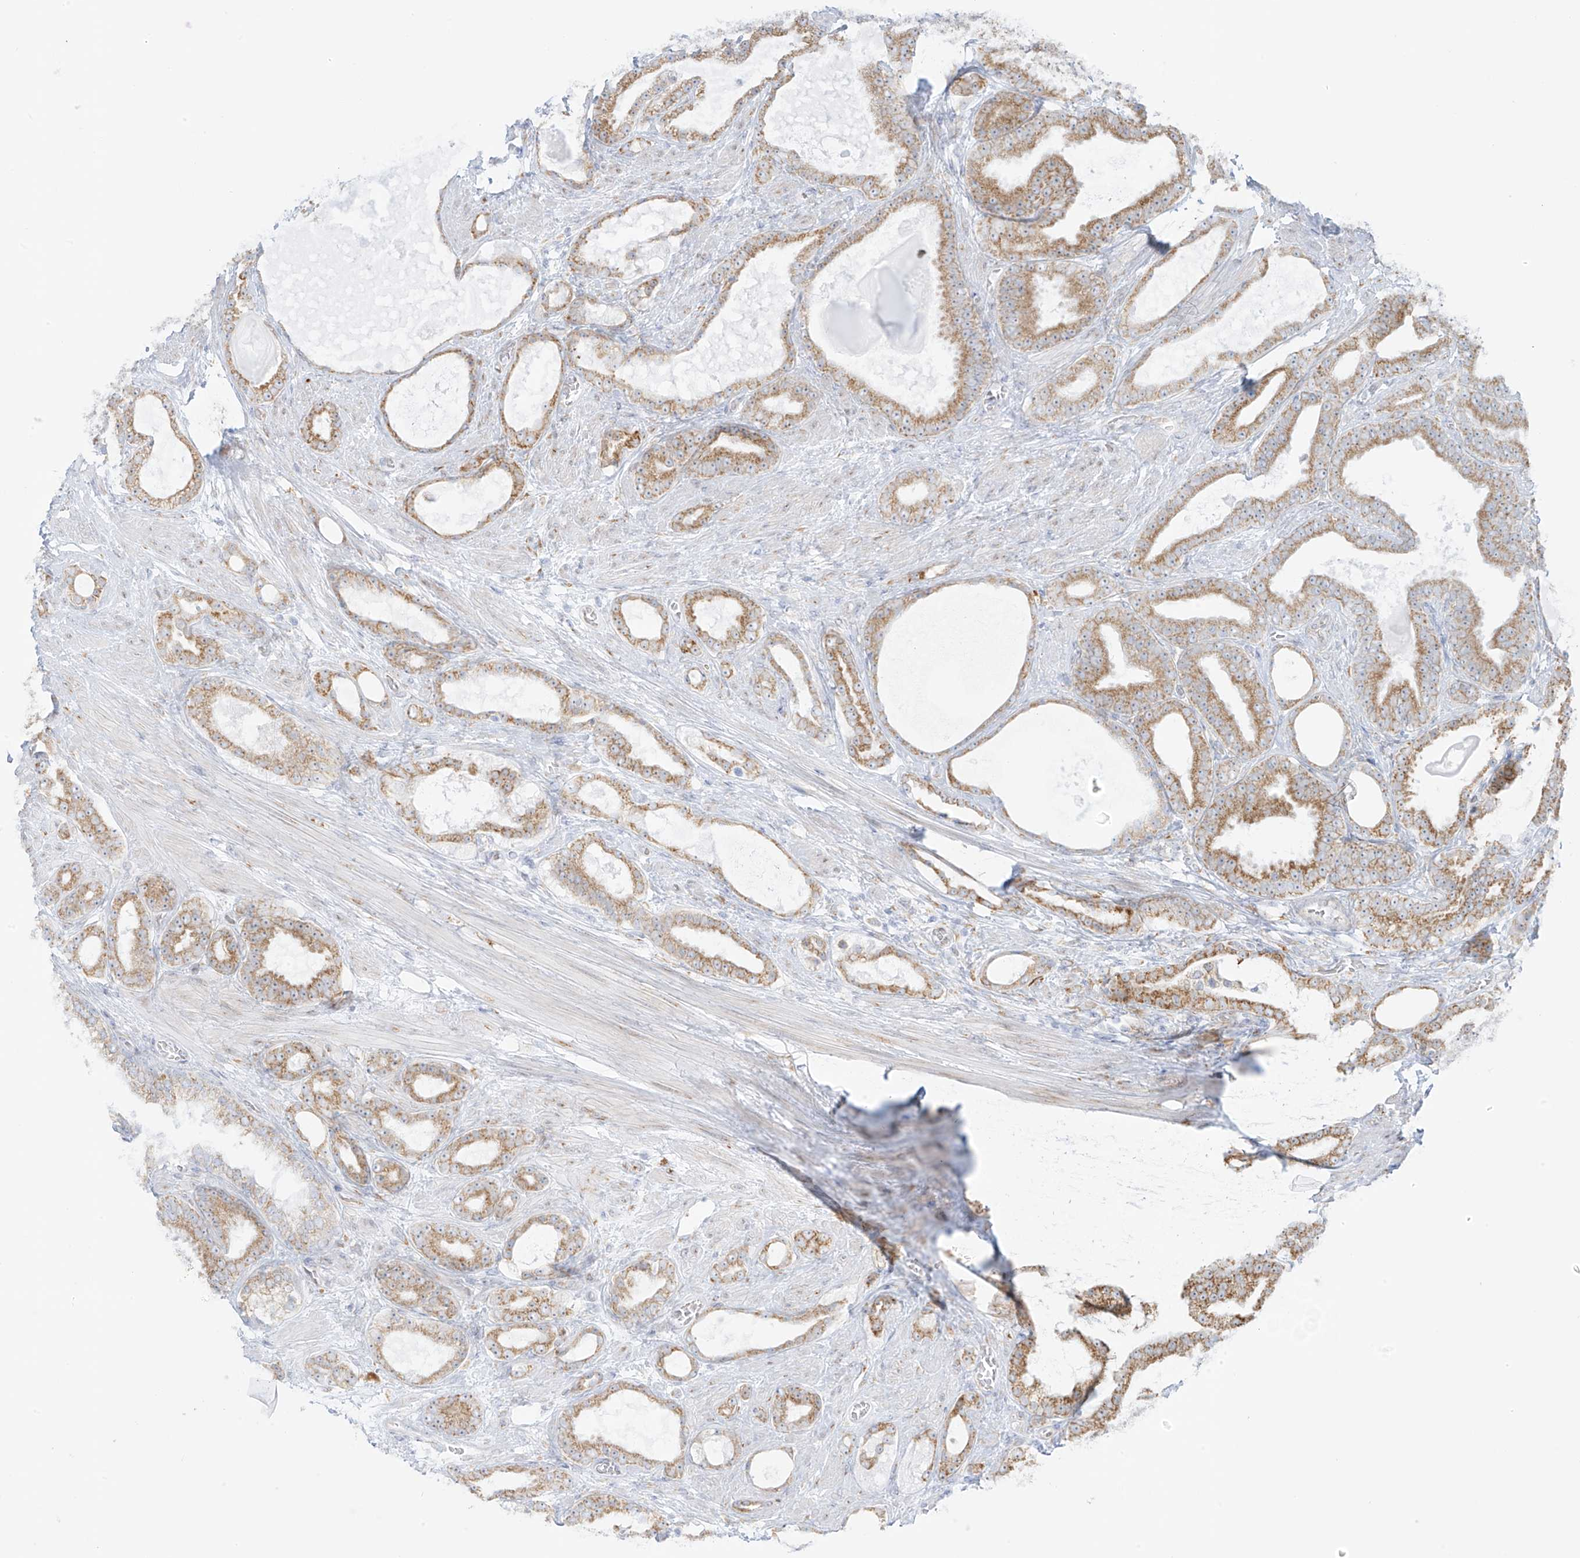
{"staining": {"intensity": "moderate", "quantity": ">75%", "location": "cytoplasmic/membranous"}, "tissue": "prostate cancer", "cell_type": "Tumor cells", "image_type": "cancer", "snomed": [{"axis": "morphology", "description": "Adenocarcinoma, High grade"}, {"axis": "topography", "description": "Prostate"}], "caption": "Prostate cancer stained for a protein shows moderate cytoplasmic/membranous positivity in tumor cells. (brown staining indicates protein expression, while blue staining denotes nuclei).", "gene": "LRRC59", "patient": {"sex": "male", "age": 60}}